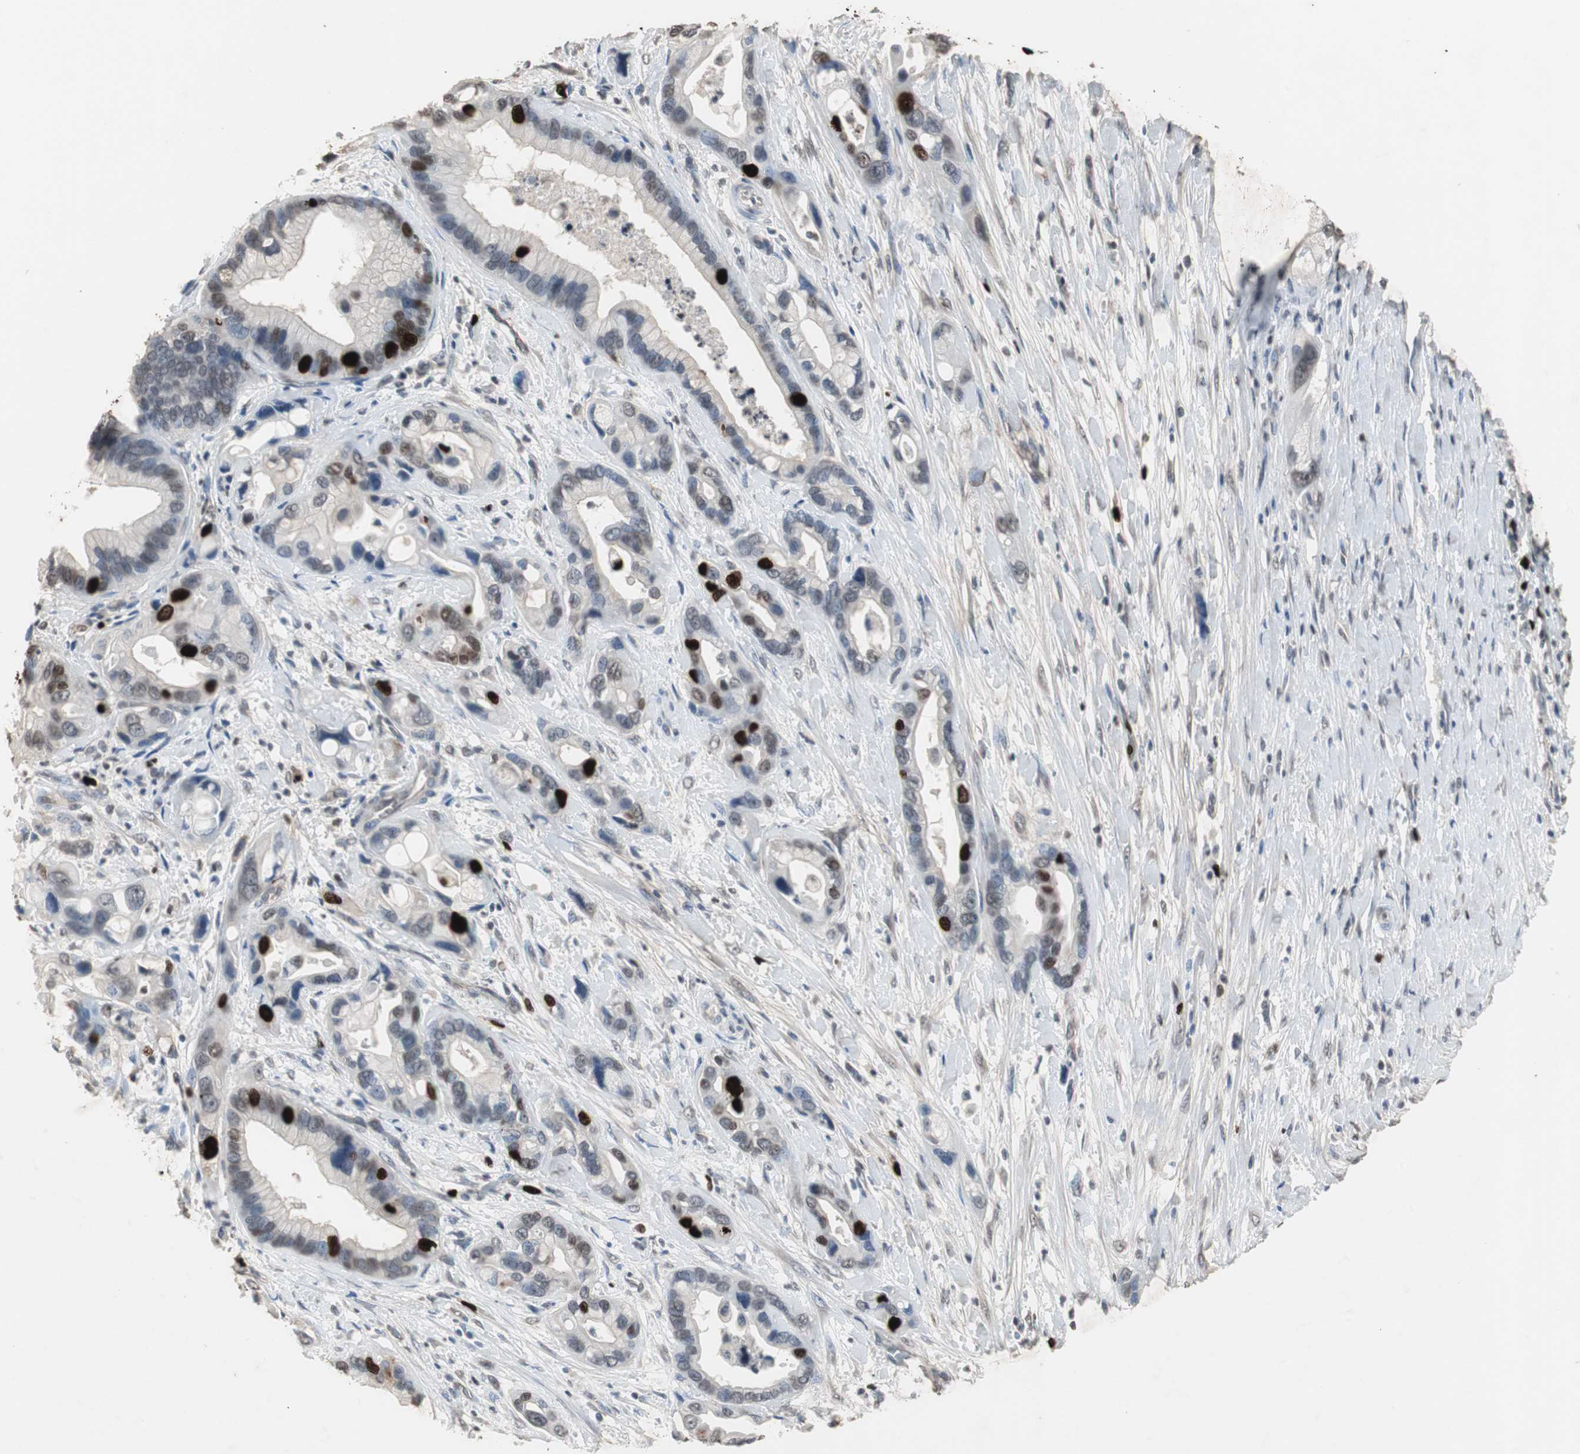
{"staining": {"intensity": "strong", "quantity": "25%-75%", "location": "nuclear"}, "tissue": "pancreatic cancer", "cell_type": "Tumor cells", "image_type": "cancer", "snomed": [{"axis": "morphology", "description": "Adenocarcinoma, NOS"}, {"axis": "topography", "description": "Pancreas"}], "caption": "High-magnification brightfield microscopy of pancreatic cancer stained with DAB (3,3'-diaminobenzidine) (brown) and counterstained with hematoxylin (blue). tumor cells exhibit strong nuclear positivity is identified in approximately25%-75% of cells.", "gene": "TOP2A", "patient": {"sex": "female", "age": 77}}